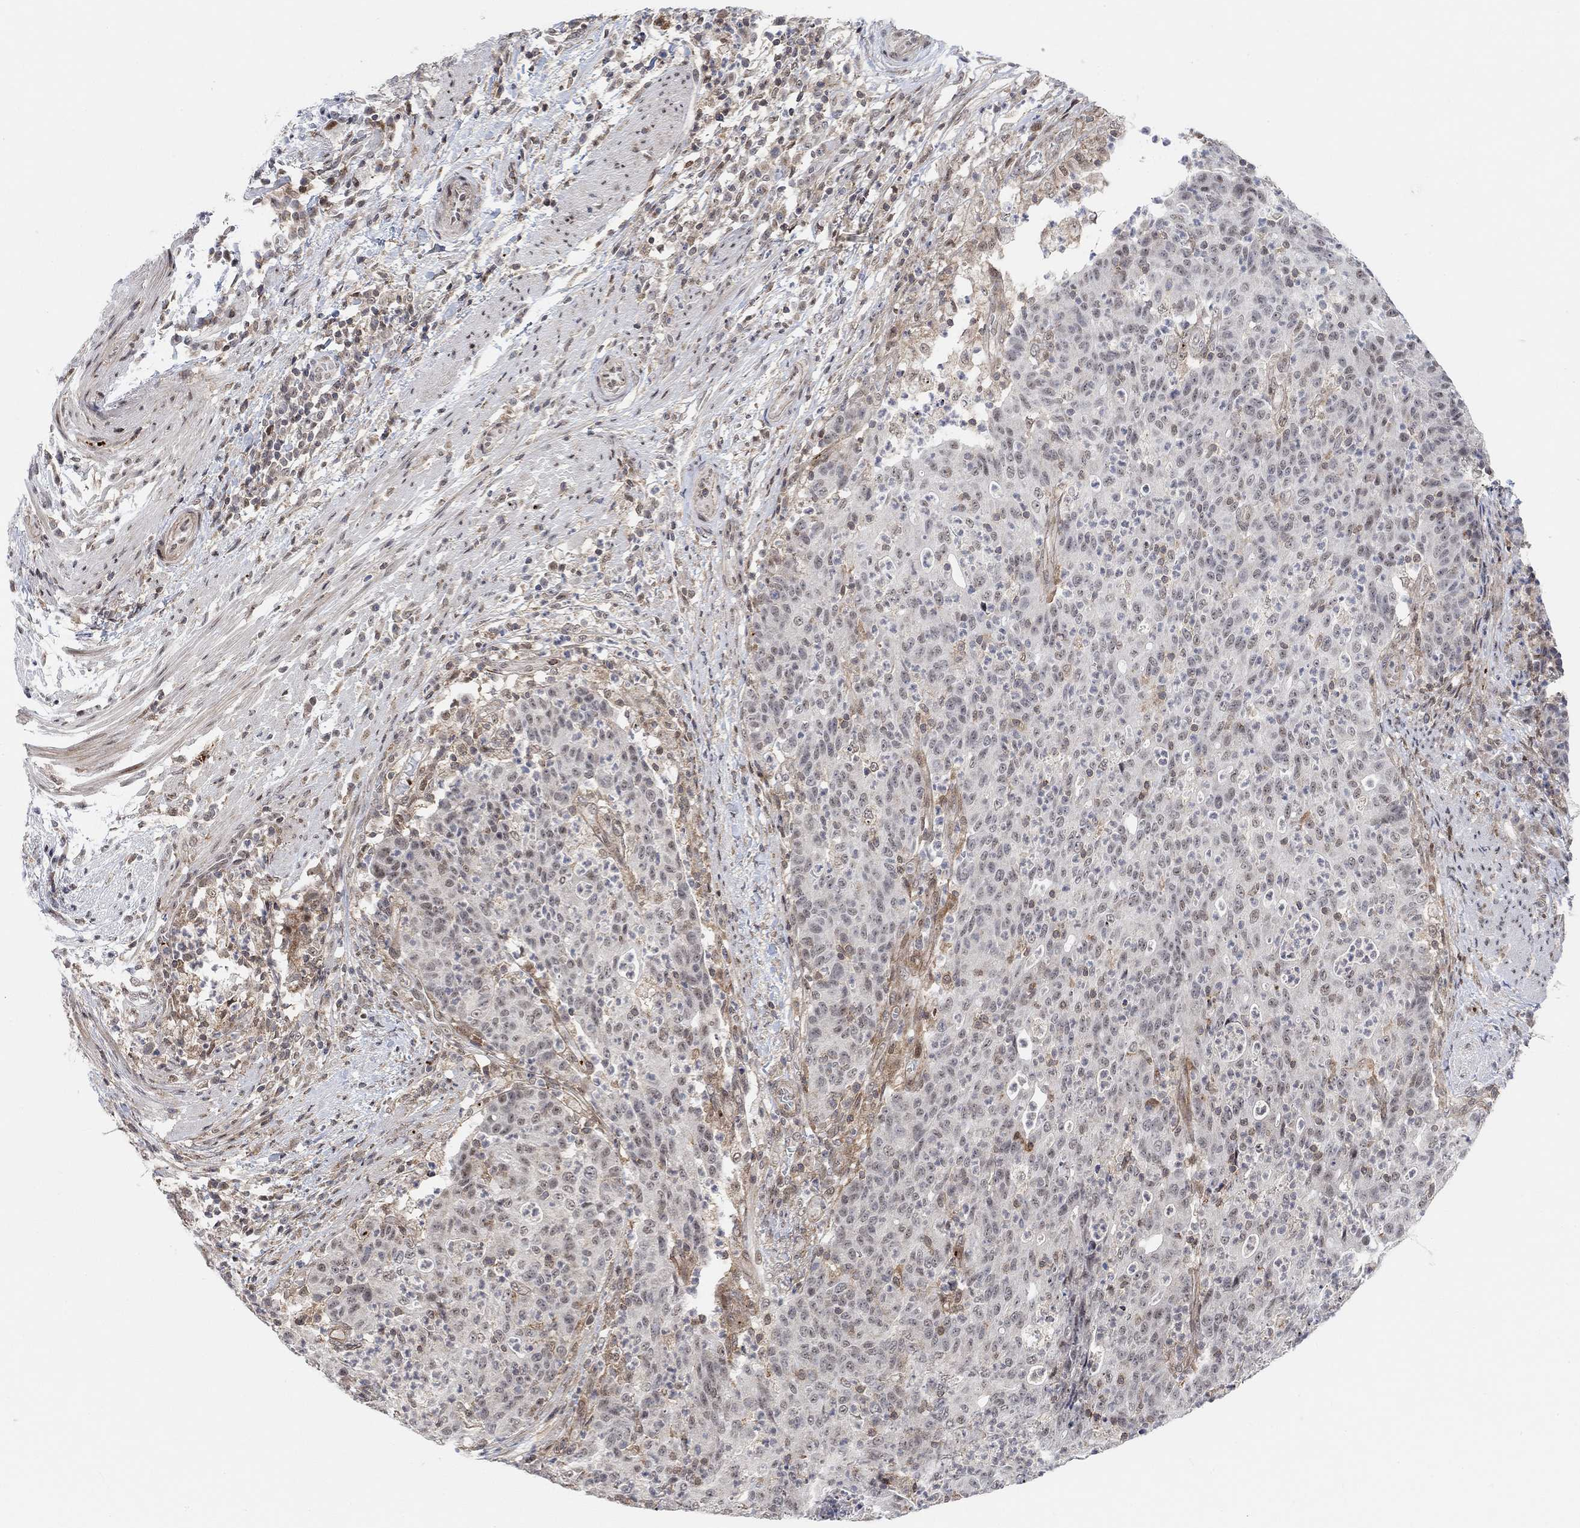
{"staining": {"intensity": "weak", "quantity": ">75%", "location": "nuclear"}, "tissue": "colorectal cancer", "cell_type": "Tumor cells", "image_type": "cancer", "snomed": [{"axis": "morphology", "description": "Adenocarcinoma, NOS"}, {"axis": "topography", "description": "Colon"}], "caption": "Colorectal adenocarcinoma stained with DAB immunohistochemistry shows low levels of weak nuclear positivity in about >75% of tumor cells. The staining is performed using DAB (3,3'-diaminobenzidine) brown chromogen to label protein expression. The nuclei are counter-stained blue using hematoxylin.", "gene": "PWWP2B", "patient": {"sex": "male", "age": 70}}